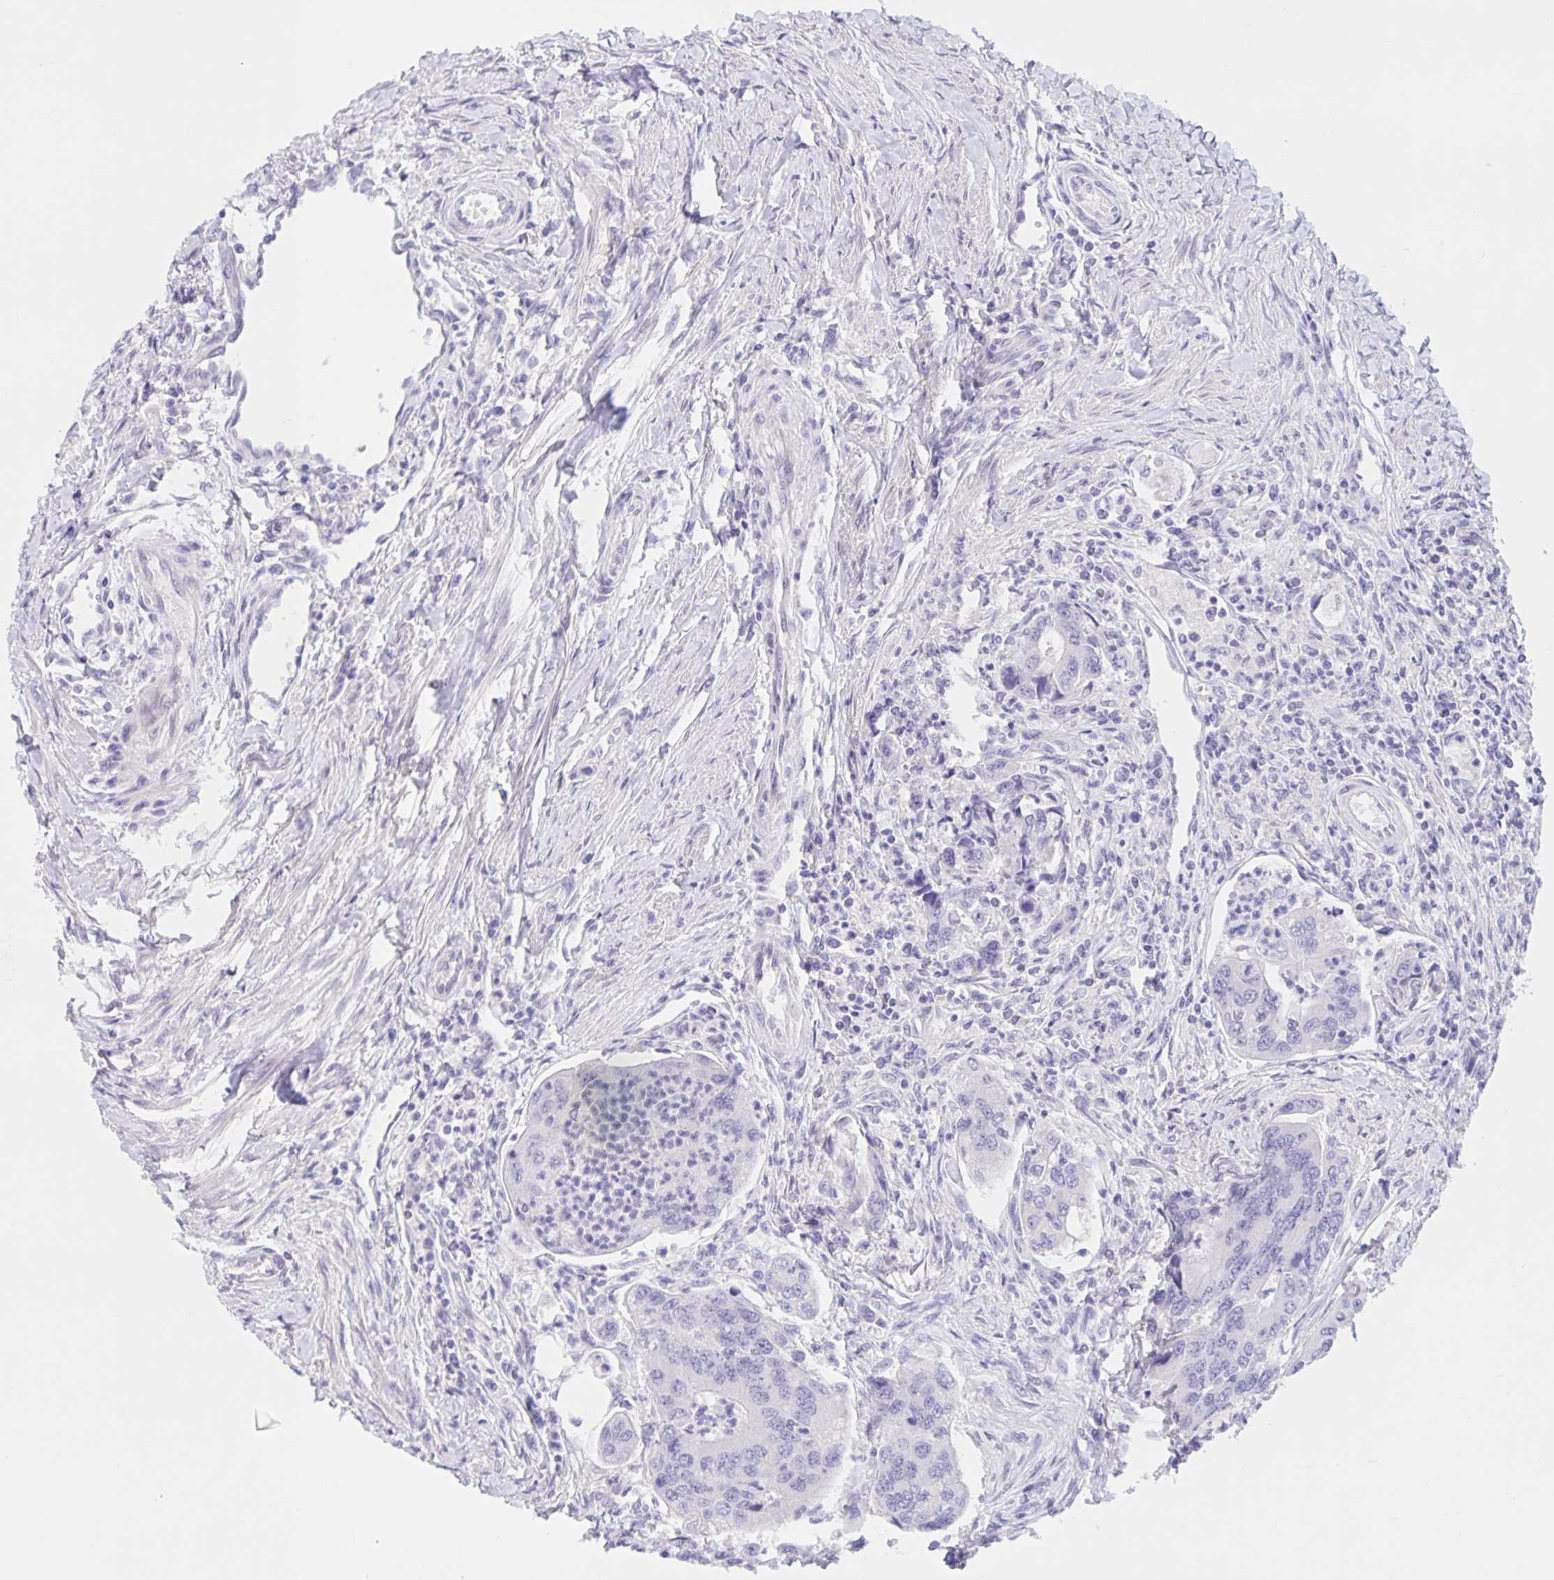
{"staining": {"intensity": "negative", "quantity": "none", "location": "none"}, "tissue": "colorectal cancer", "cell_type": "Tumor cells", "image_type": "cancer", "snomed": [{"axis": "morphology", "description": "Adenocarcinoma, NOS"}, {"axis": "topography", "description": "Colon"}], "caption": "A histopathology image of colorectal adenocarcinoma stained for a protein shows no brown staining in tumor cells.", "gene": "DMGDH", "patient": {"sex": "female", "age": 67}}